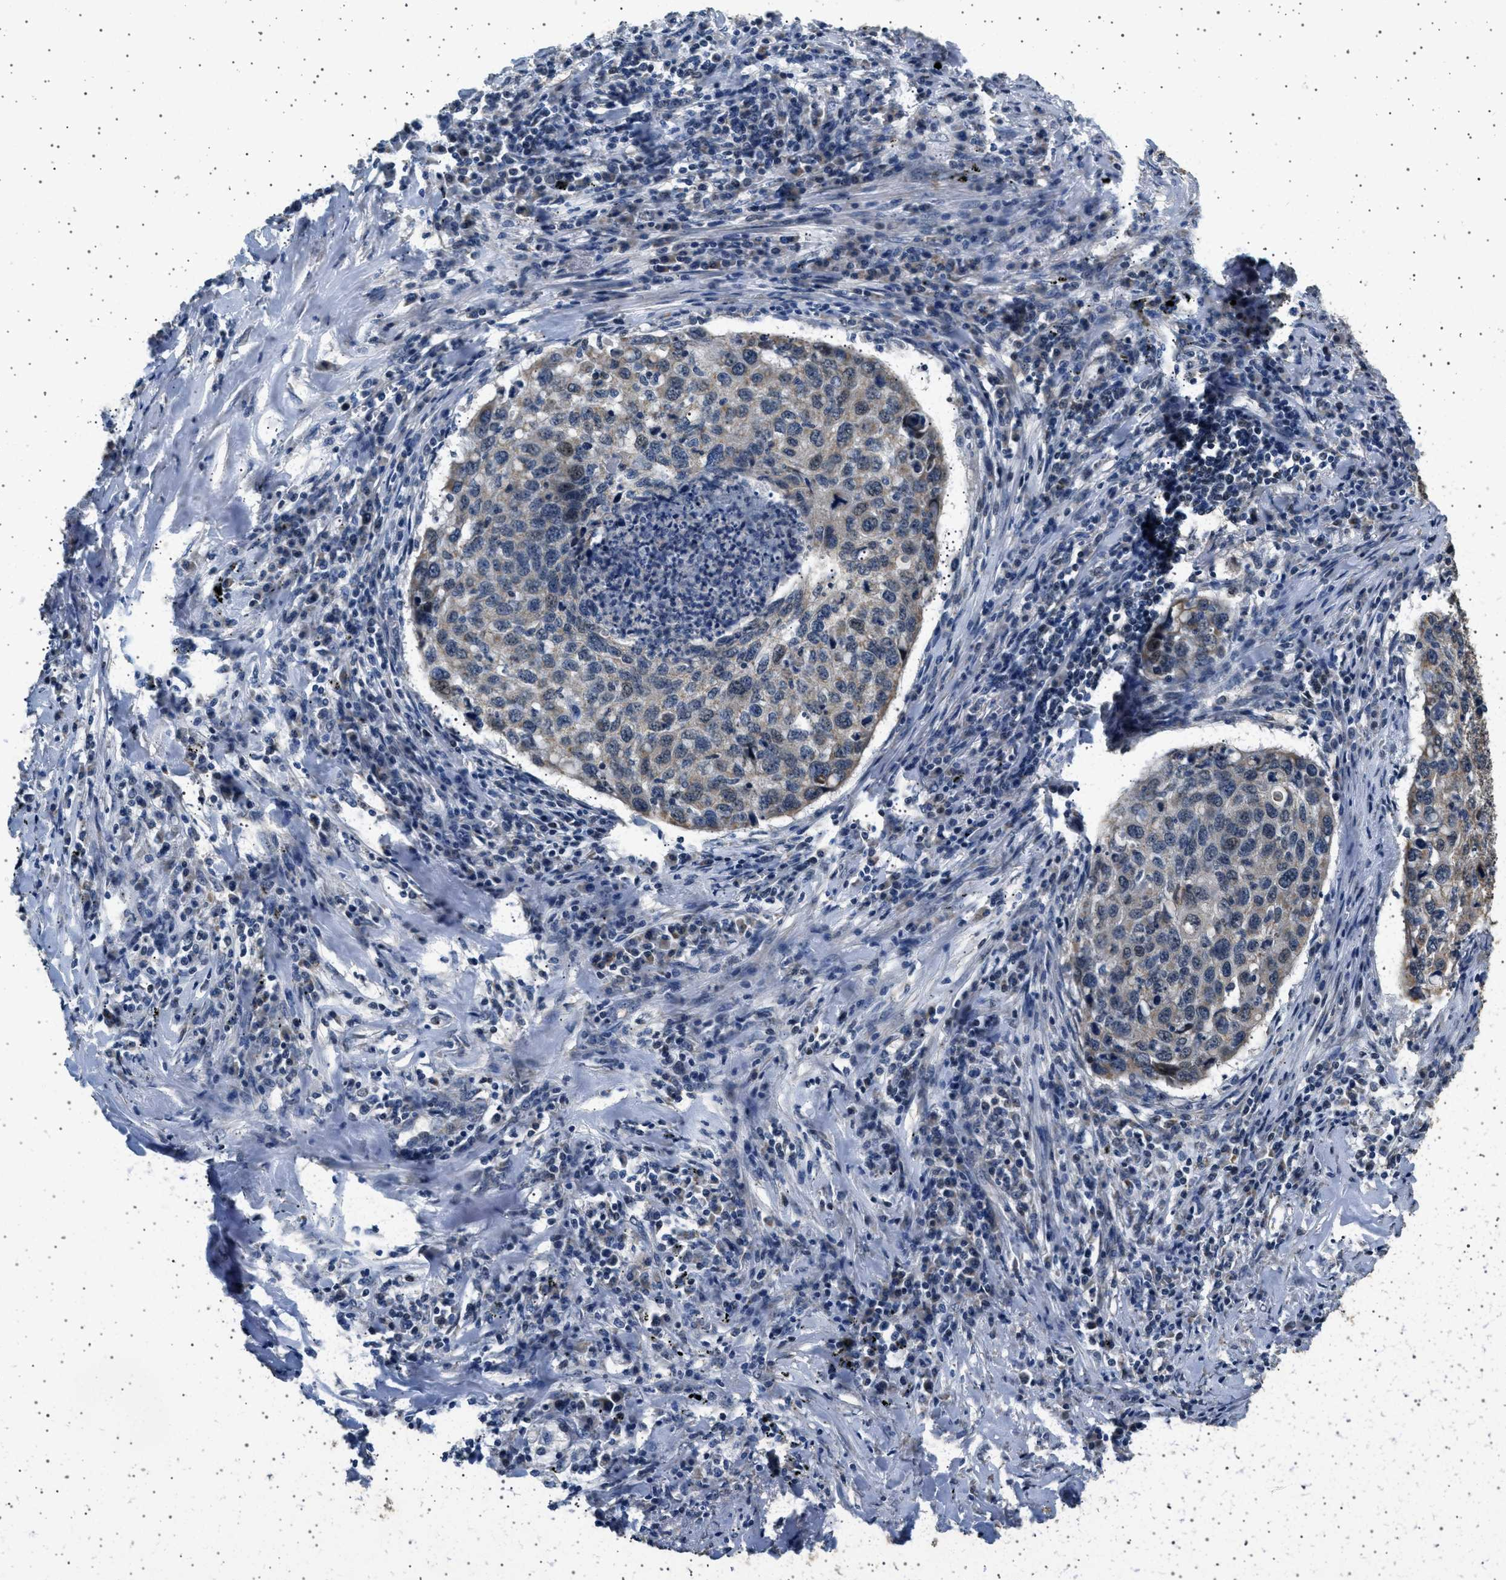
{"staining": {"intensity": "weak", "quantity": ">75%", "location": "cytoplasmic/membranous"}, "tissue": "lung cancer", "cell_type": "Tumor cells", "image_type": "cancer", "snomed": [{"axis": "morphology", "description": "Squamous cell carcinoma, NOS"}, {"axis": "topography", "description": "Lung"}], "caption": "This histopathology image demonstrates squamous cell carcinoma (lung) stained with immunohistochemistry to label a protein in brown. The cytoplasmic/membranous of tumor cells show weak positivity for the protein. Nuclei are counter-stained blue.", "gene": "KCNA4", "patient": {"sex": "female", "age": 63}}